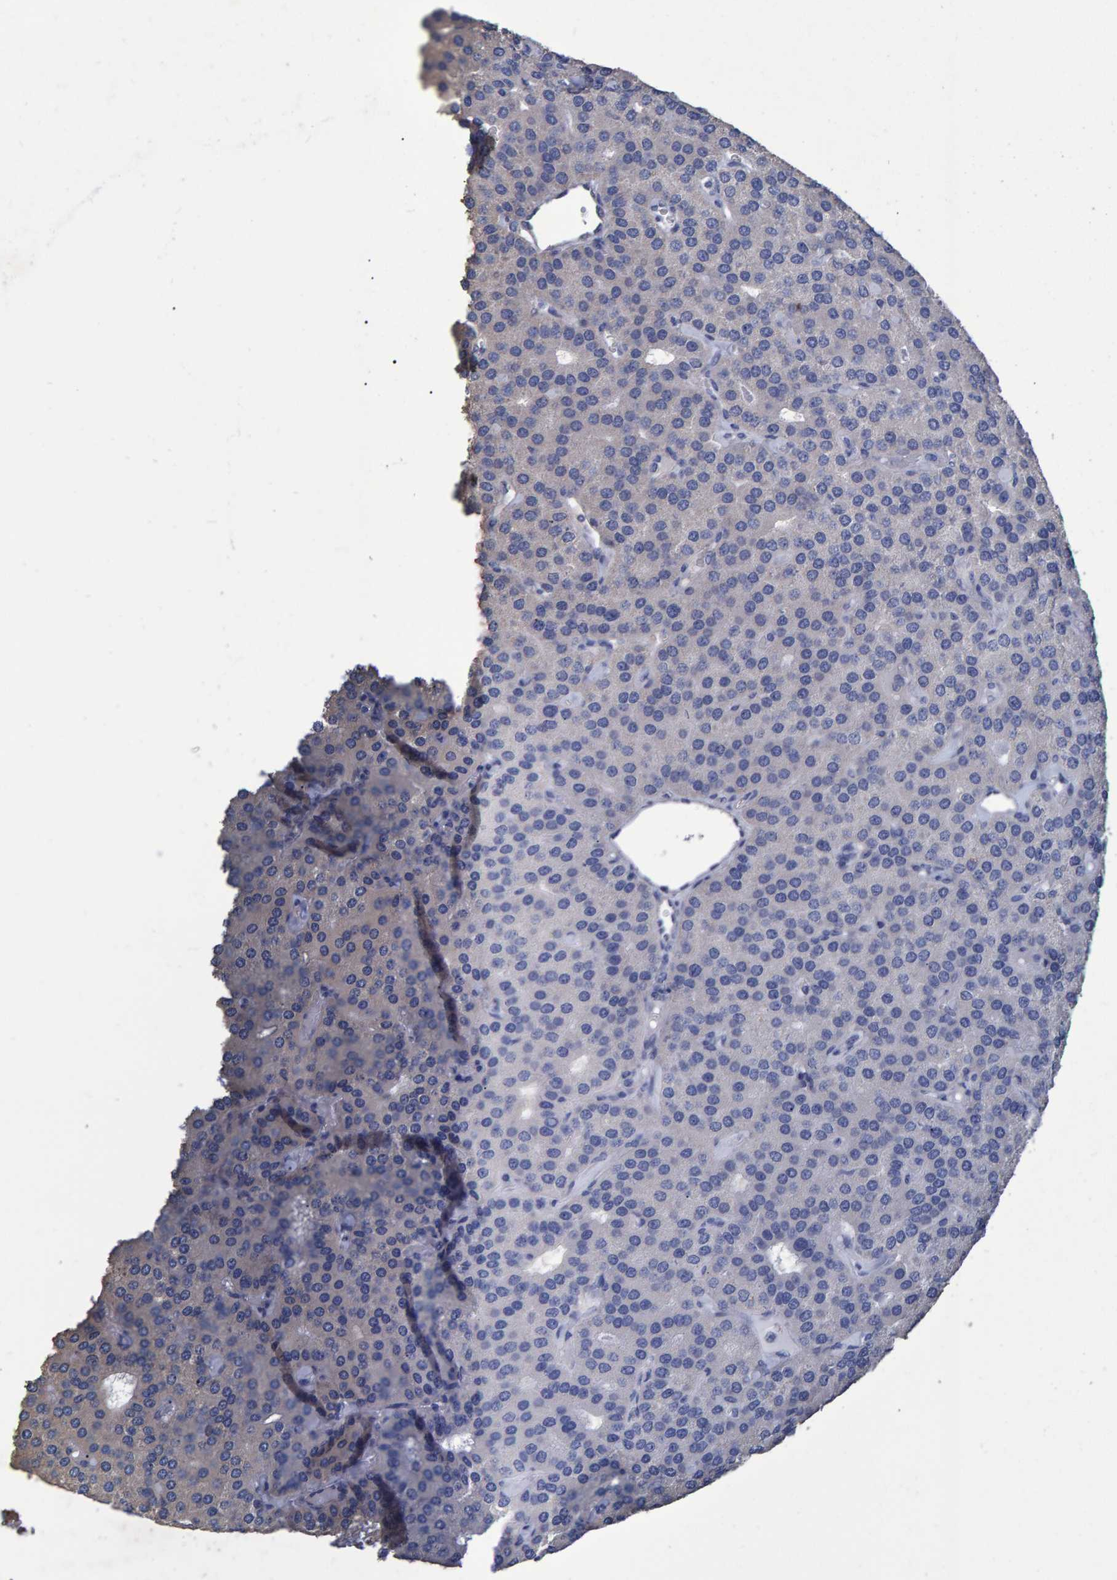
{"staining": {"intensity": "negative", "quantity": "none", "location": "none"}, "tissue": "parathyroid gland", "cell_type": "Glandular cells", "image_type": "normal", "snomed": [{"axis": "morphology", "description": "Normal tissue, NOS"}, {"axis": "morphology", "description": "Adenoma, NOS"}, {"axis": "topography", "description": "Parathyroid gland"}], "caption": "A photomicrograph of human parathyroid gland is negative for staining in glandular cells. The staining was performed using DAB (3,3'-diaminobenzidine) to visualize the protein expression in brown, while the nuclei were stained in blue with hematoxylin (Magnification: 20x).", "gene": "HEMGN", "patient": {"sex": "female", "age": 86}}